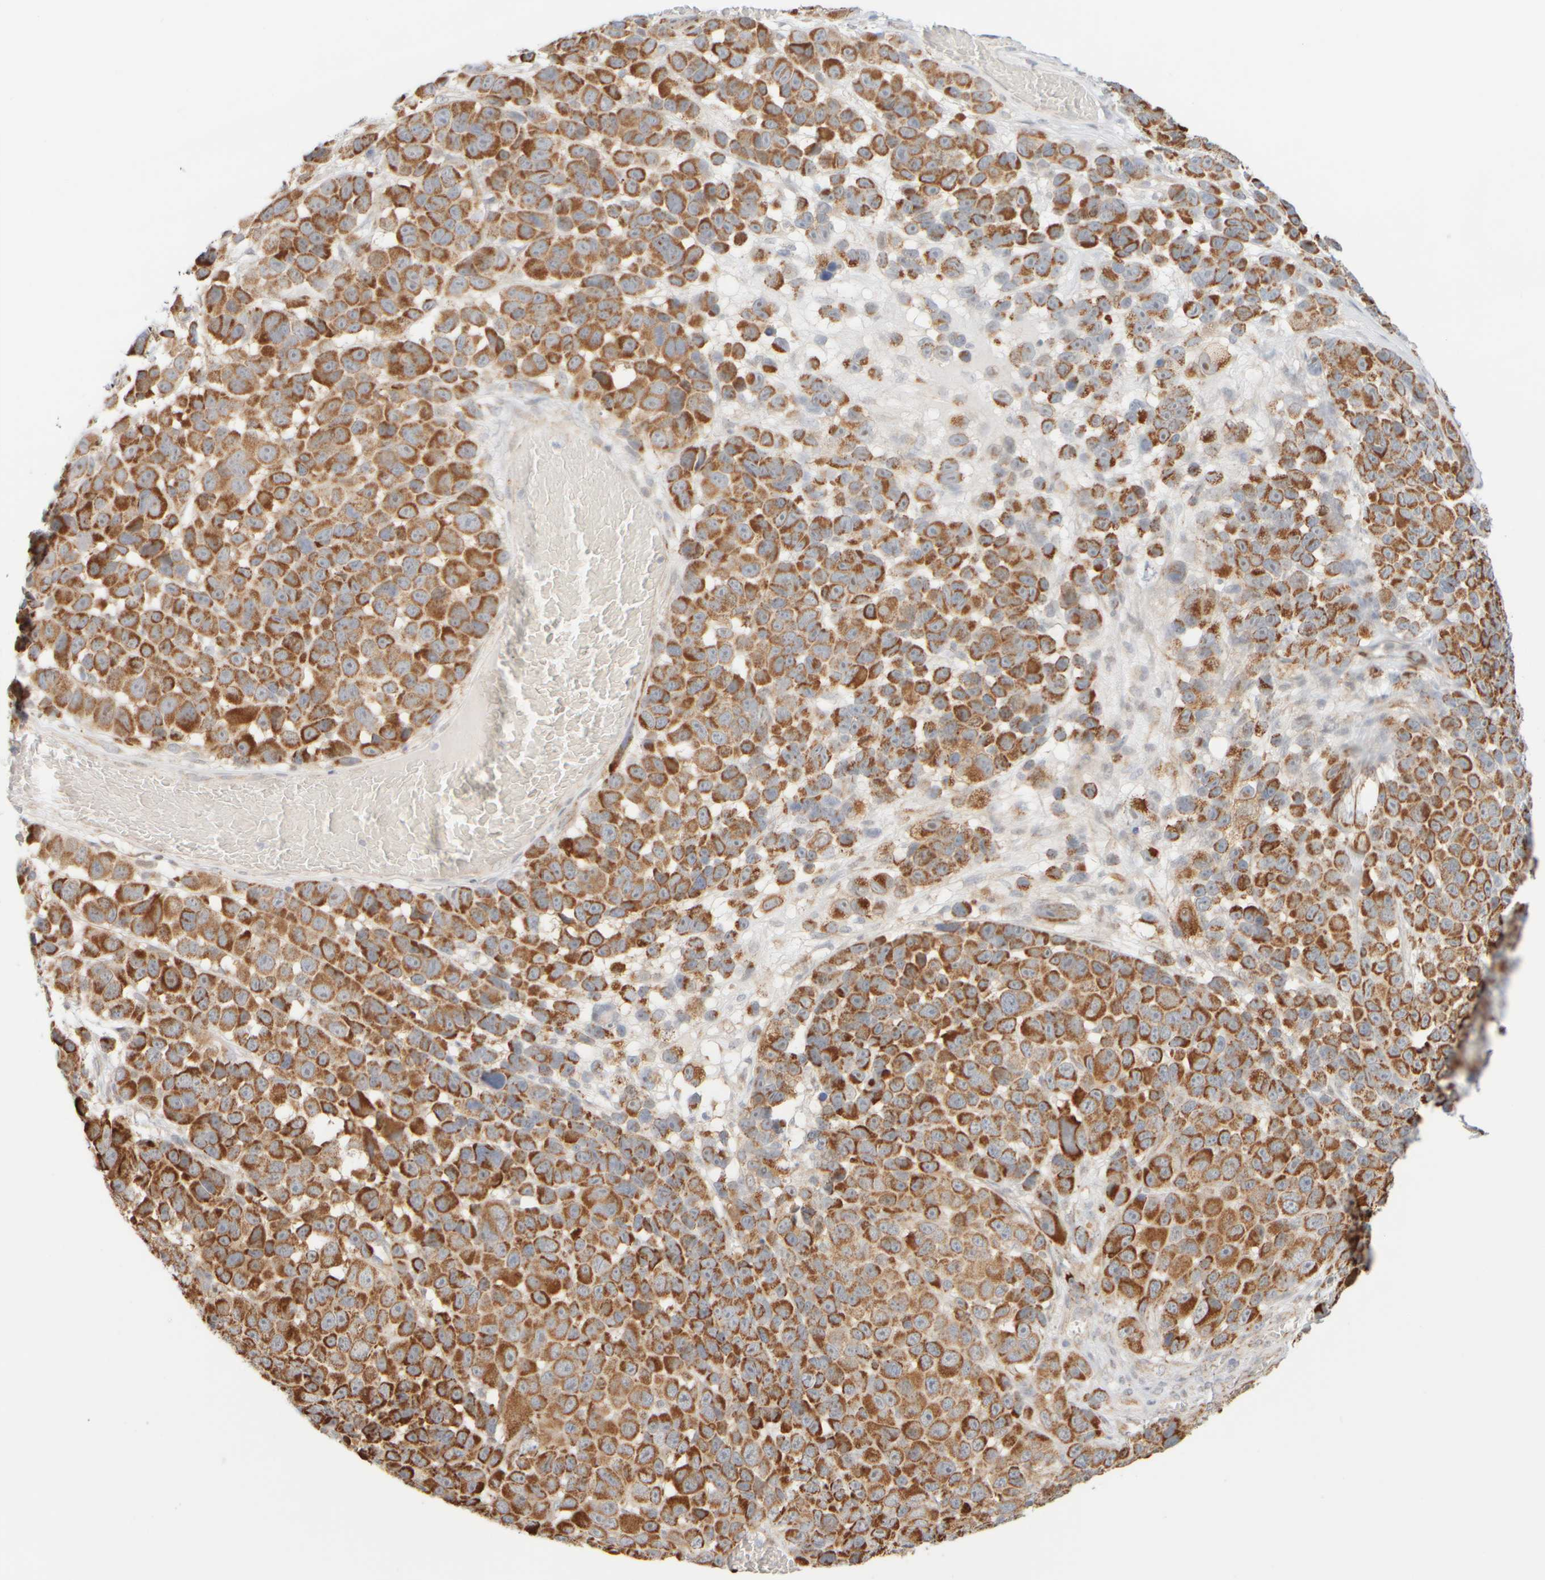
{"staining": {"intensity": "moderate", "quantity": ">75%", "location": "cytoplasmic/membranous"}, "tissue": "melanoma", "cell_type": "Tumor cells", "image_type": "cancer", "snomed": [{"axis": "morphology", "description": "Malignant melanoma, NOS"}, {"axis": "topography", "description": "Skin"}], "caption": "Melanoma tissue displays moderate cytoplasmic/membranous staining in about >75% of tumor cells, visualized by immunohistochemistry.", "gene": "PPM1K", "patient": {"sex": "male", "age": 53}}